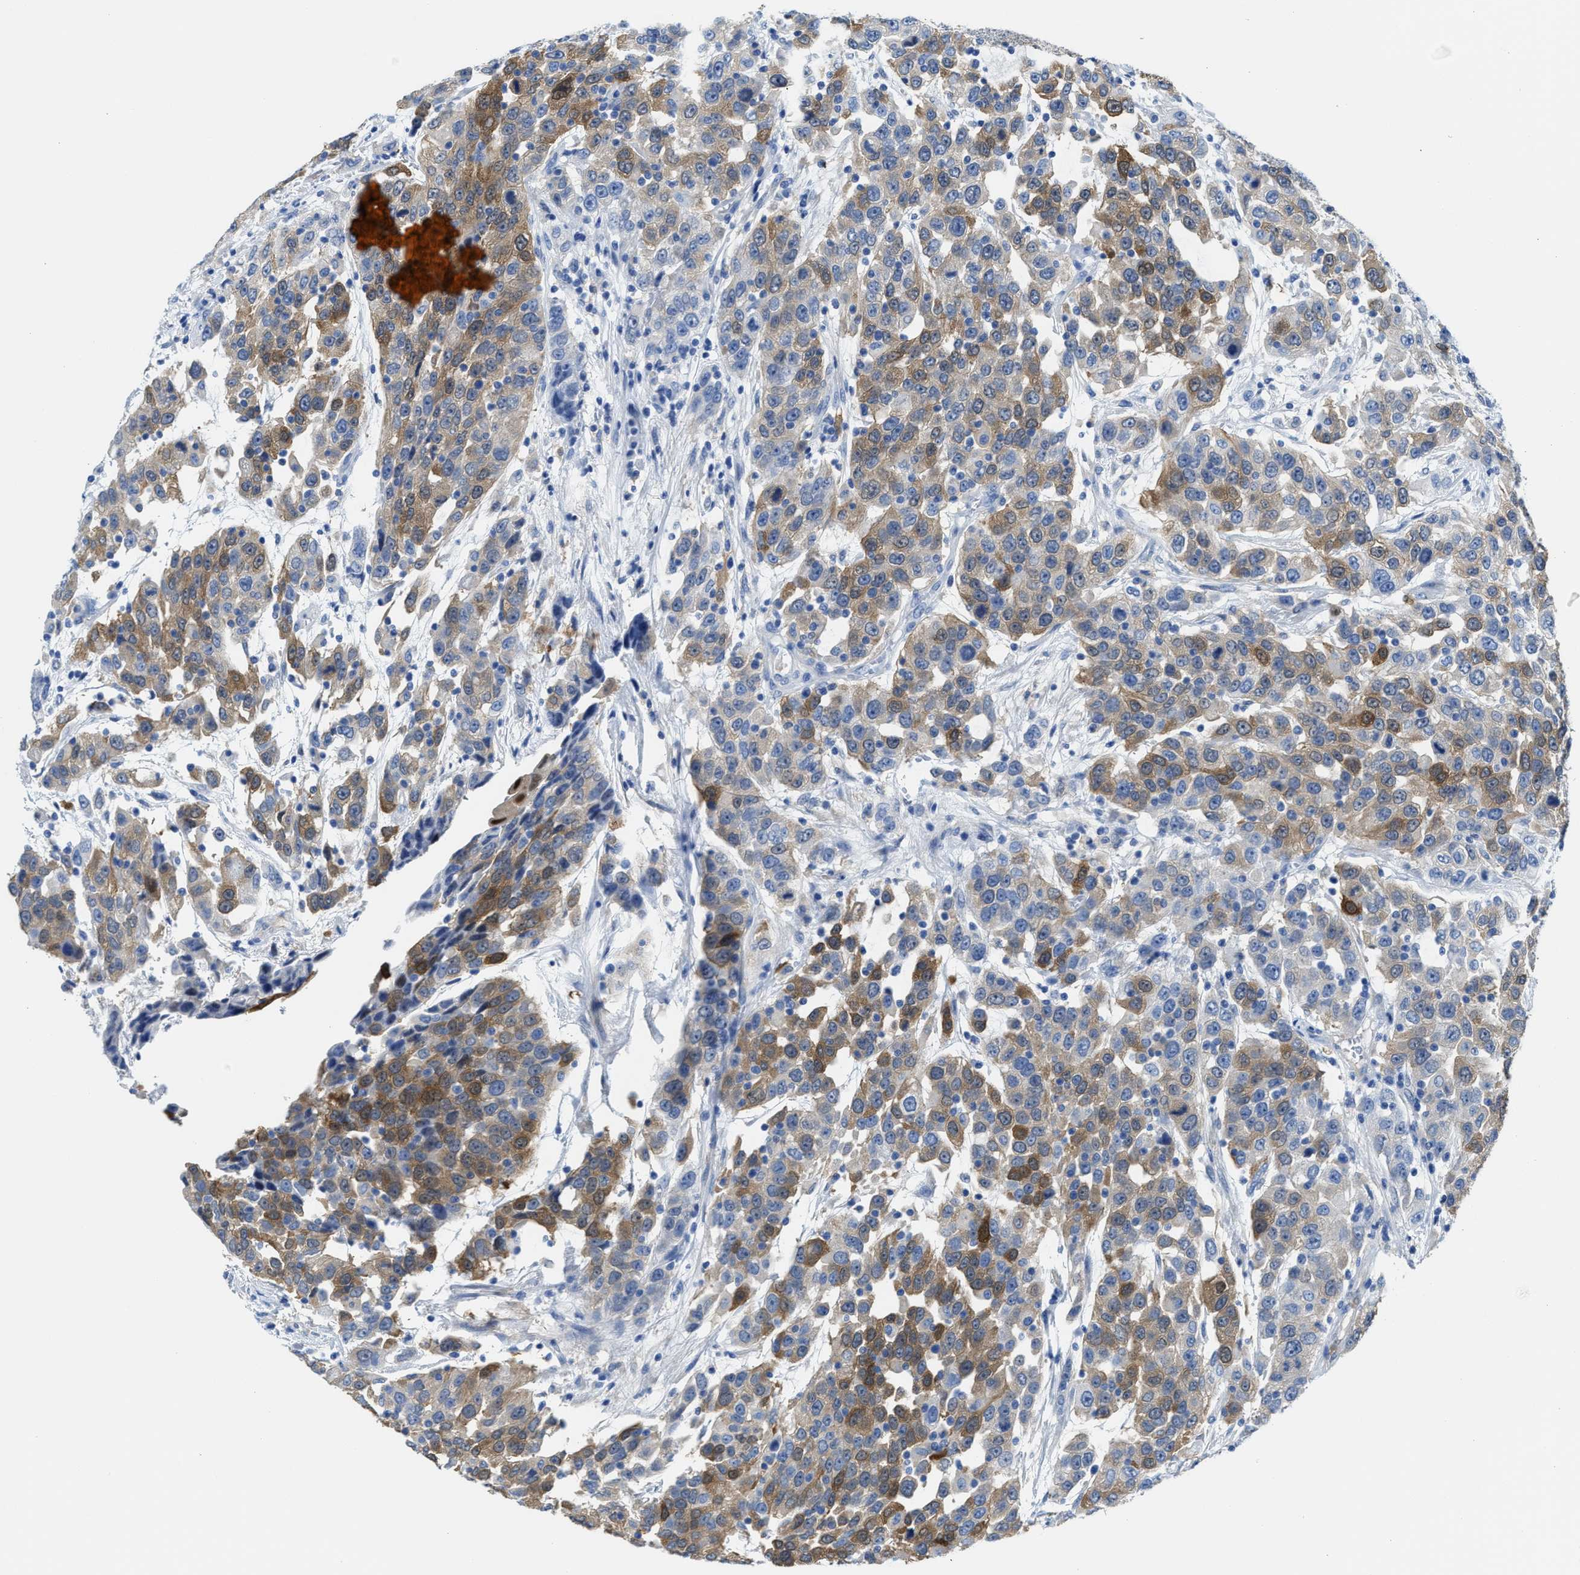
{"staining": {"intensity": "moderate", "quantity": ">75%", "location": "cytoplasmic/membranous"}, "tissue": "urothelial cancer", "cell_type": "Tumor cells", "image_type": "cancer", "snomed": [{"axis": "morphology", "description": "Urothelial carcinoma, High grade"}, {"axis": "topography", "description": "Urinary bladder"}], "caption": "IHC of human high-grade urothelial carcinoma shows medium levels of moderate cytoplasmic/membranous positivity in approximately >75% of tumor cells. Using DAB (brown) and hematoxylin (blue) stains, captured at high magnification using brightfield microscopy.", "gene": "ASS1", "patient": {"sex": "female", "age": 80}}